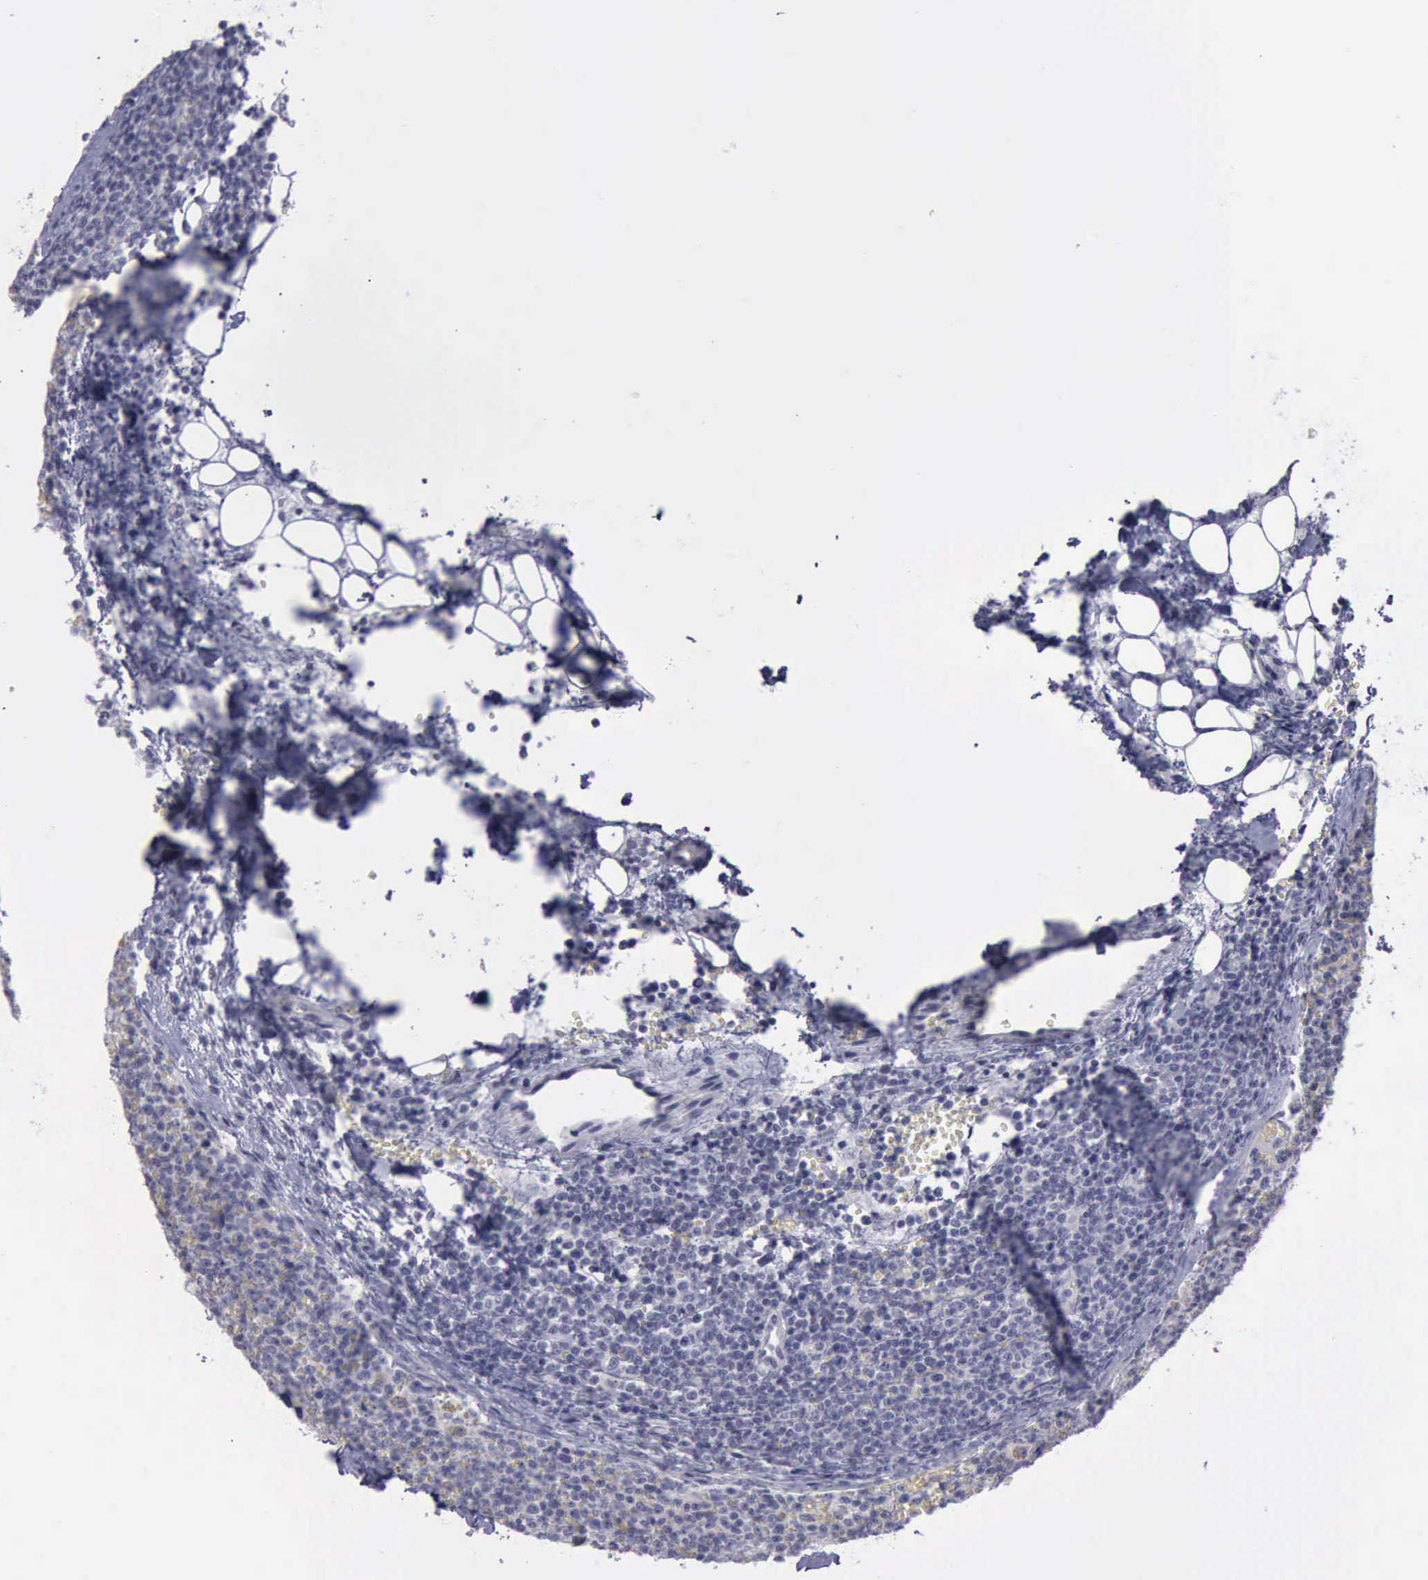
{"staining": {"intensity": "negative", "quantity": "none", "location": "none"}, "tissue": "lymphoma", "cell_type": "Tumor cells", "image_type": "cancer", "snomed": [{"axis": "morphology", "description": "Malignant lymphoma, non-Hodgkin's type, Low grade"}, {"axis": "topography", "description": "Lymph node"}], "caption": "High power microscopy photomicrograph of an immunohistochemistry image of lymphoma, revealing no significant staining in tumor cells.", "gene": "CDH2", "patient": {"sex": "male", "age": 50}}